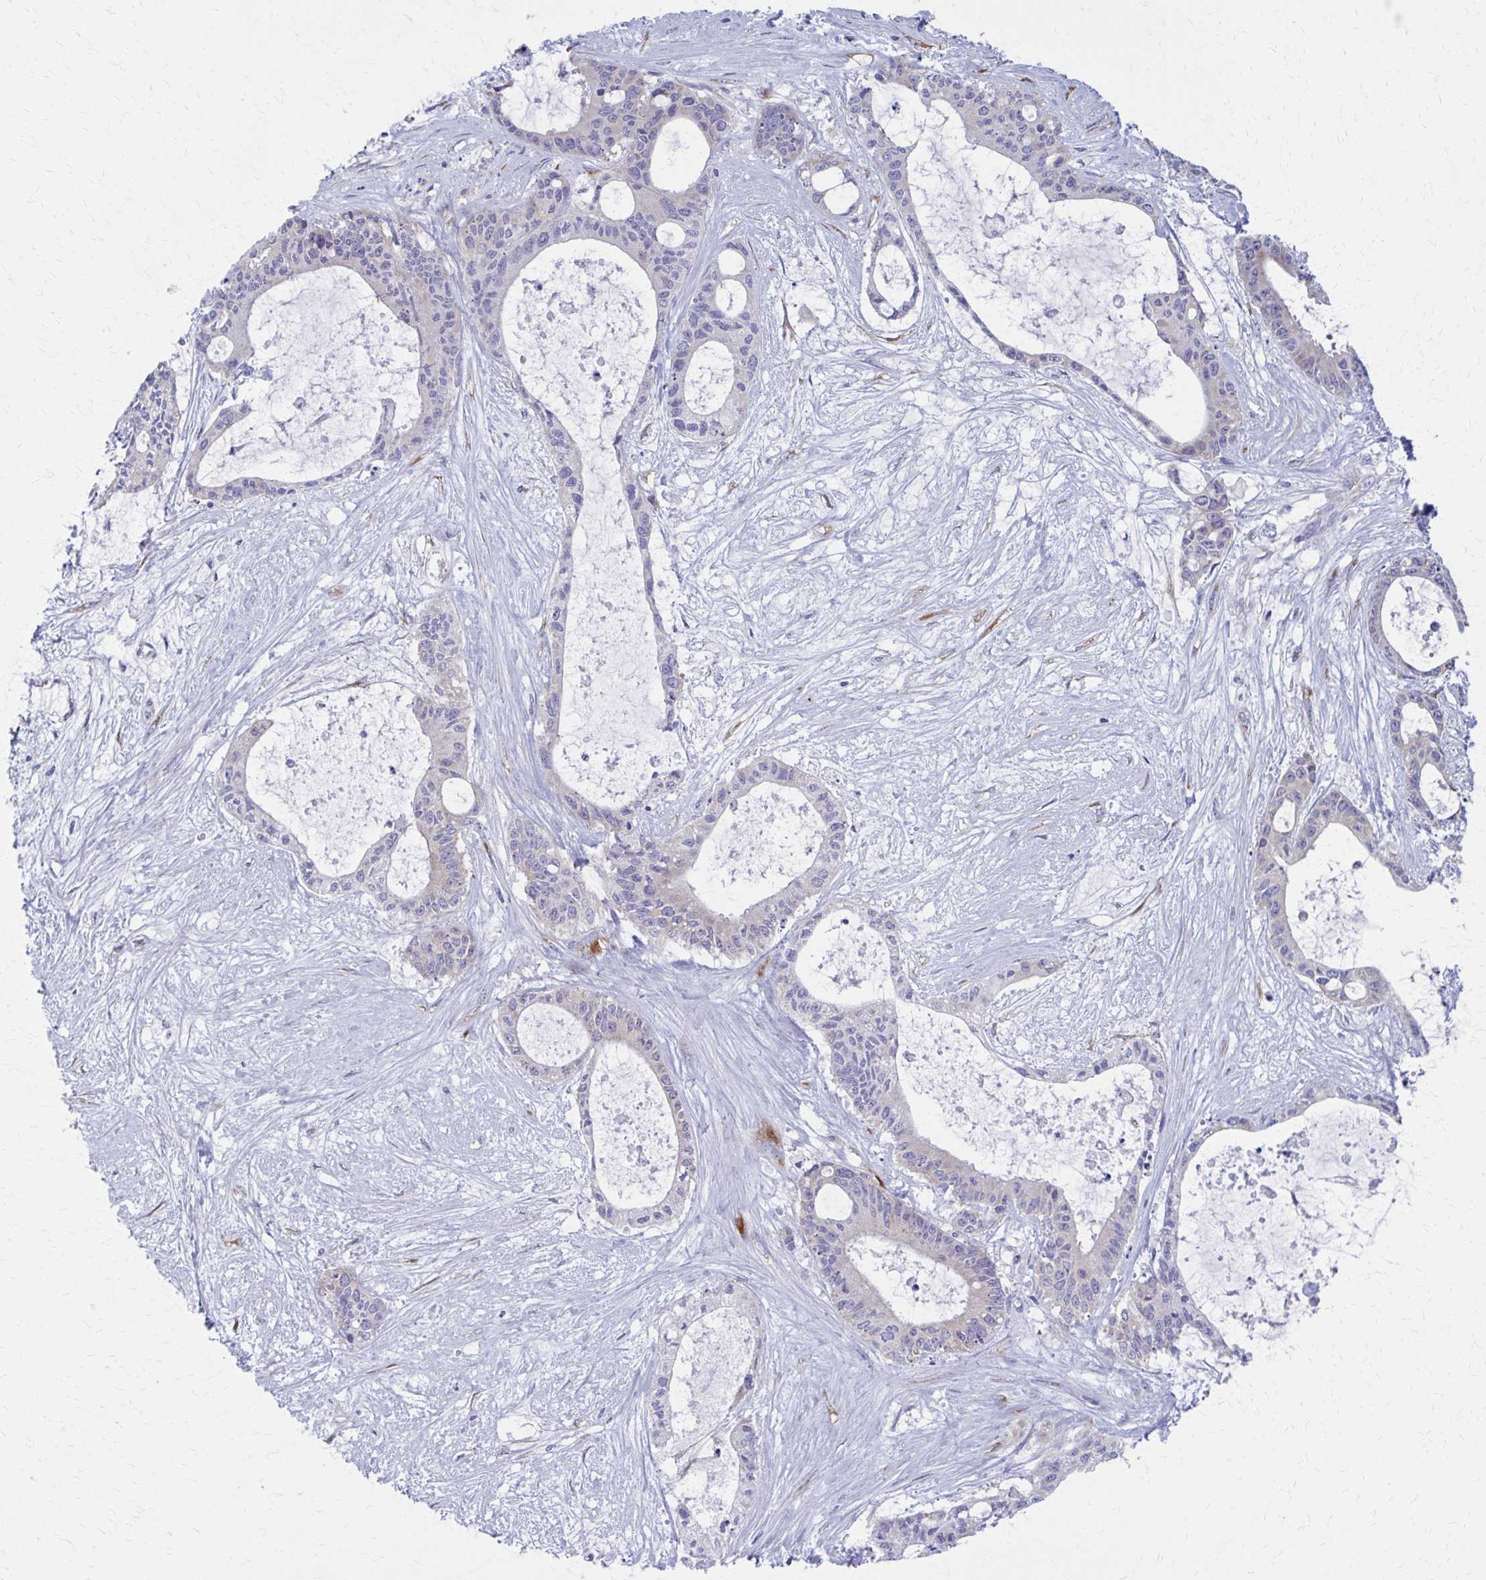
{"staining": {"intensity": "negative", "quantity": "none", "location": "none"}, "tissue": "liver cancer", "cell_type": "Tumor cells", "image_type": "cancer", "snomed": [{"axis": "morphology", "description": "Normal tissue, NOS"}, {"axis": "morphology", "description": "Cholangiocarcinoma"}, {"axis": "topography", "description": "Liver"}, {"axis": "topography", "description": "Peripheral nerve tissue"}], "caption": "Histopathology image shows no protein expression in tumor cells of liver cholangiocarcinoma tissue.", "gene": "SPATS2L", "patient": {"sex": "female", "age": 73}}